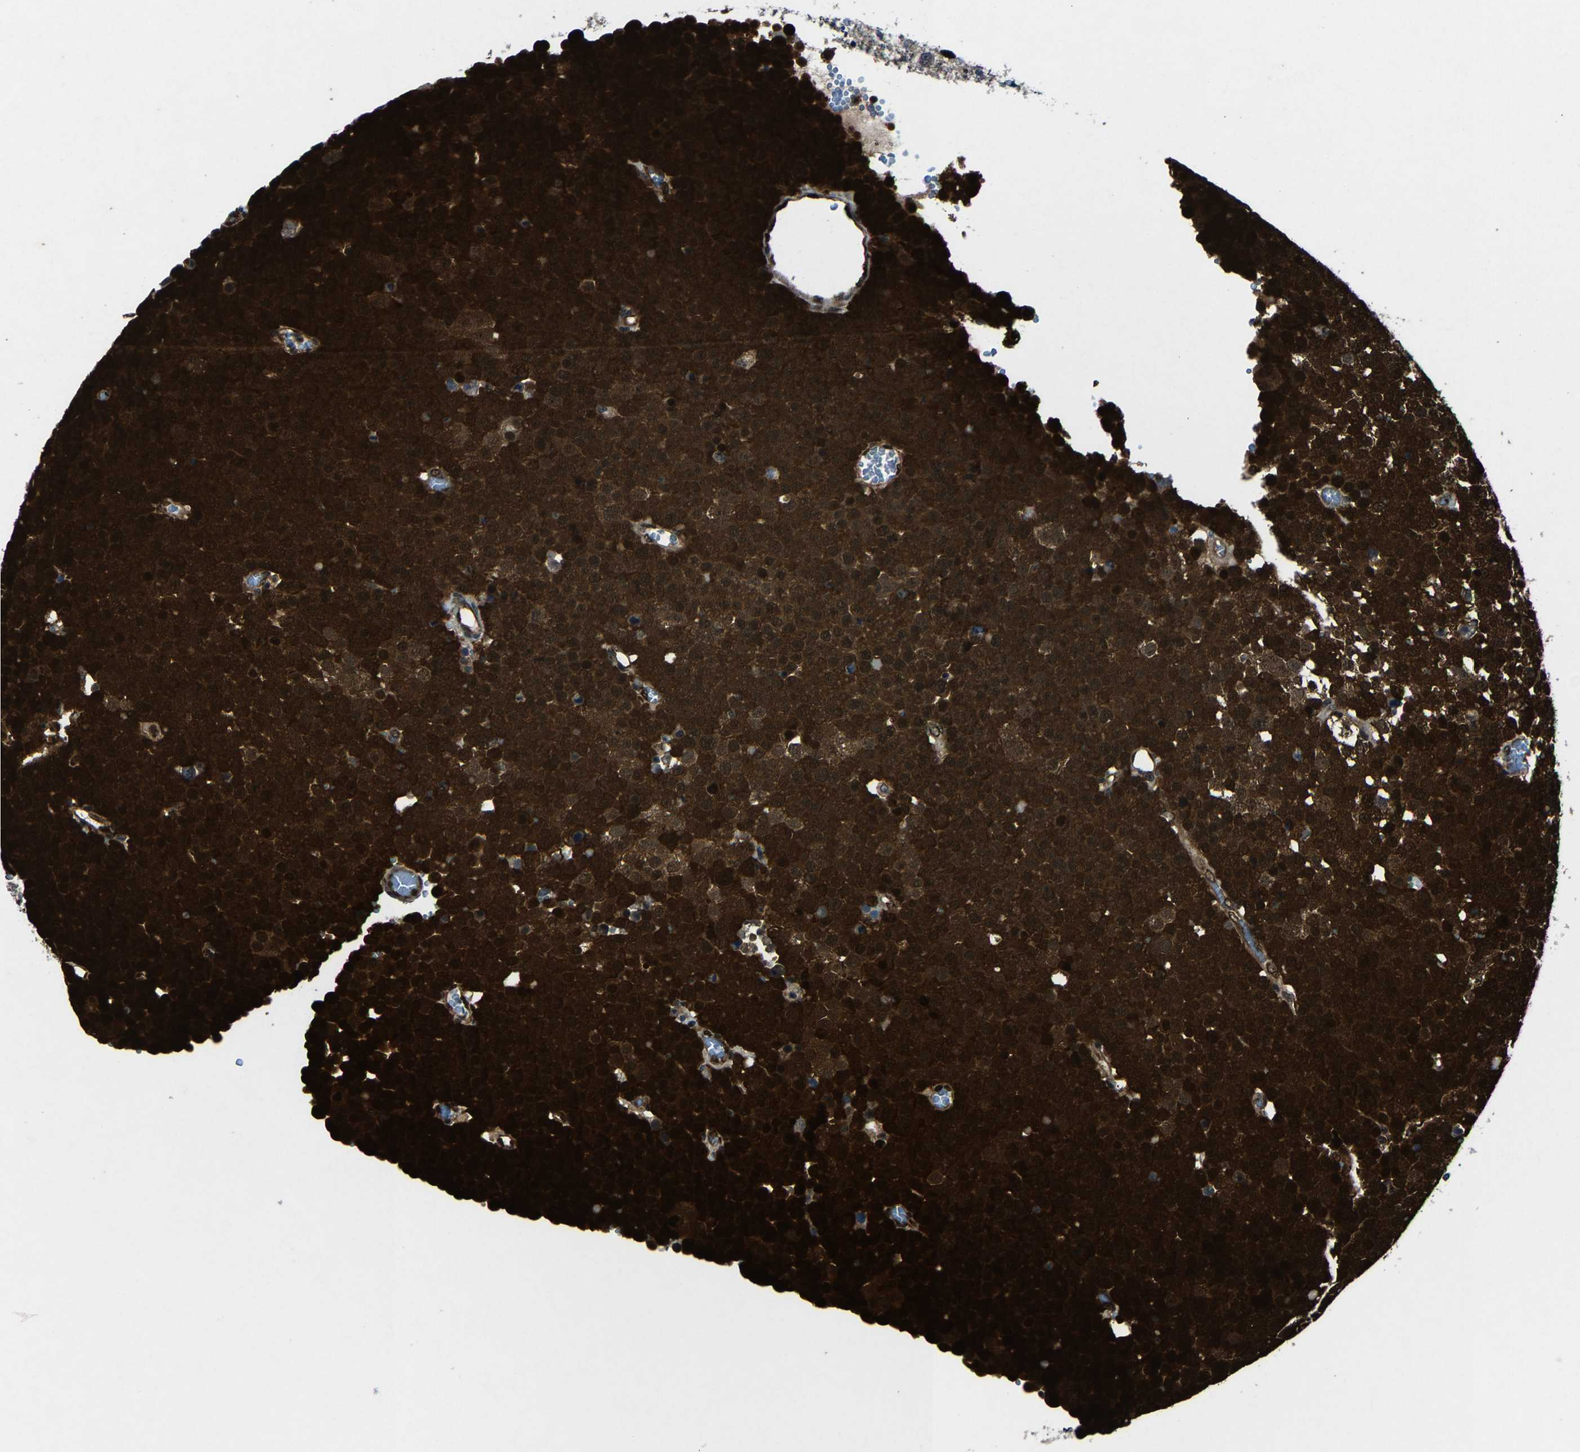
{"staining": {"intensity": "strong", "quantity": ">75%", "location": "cytoplasmic/membranous,nuclear"}, "tissue": "testis cancer", "cell_type": "Tumor cells", "image_type": "cancer", "snomed": [{"axis": "morphology", "description": "Seminoma, NOS"}, {"axis": "topography", "description": "Testis"}], "caption": "Brown immunohistochemical staining in human testis cancer (seminoma) exhibits strong cytoplasmic/membranous and nuclear staining in about >75% of tumor cells.", "gene": "ATXN3", "patient": {"sex": "male", "age": 71}}